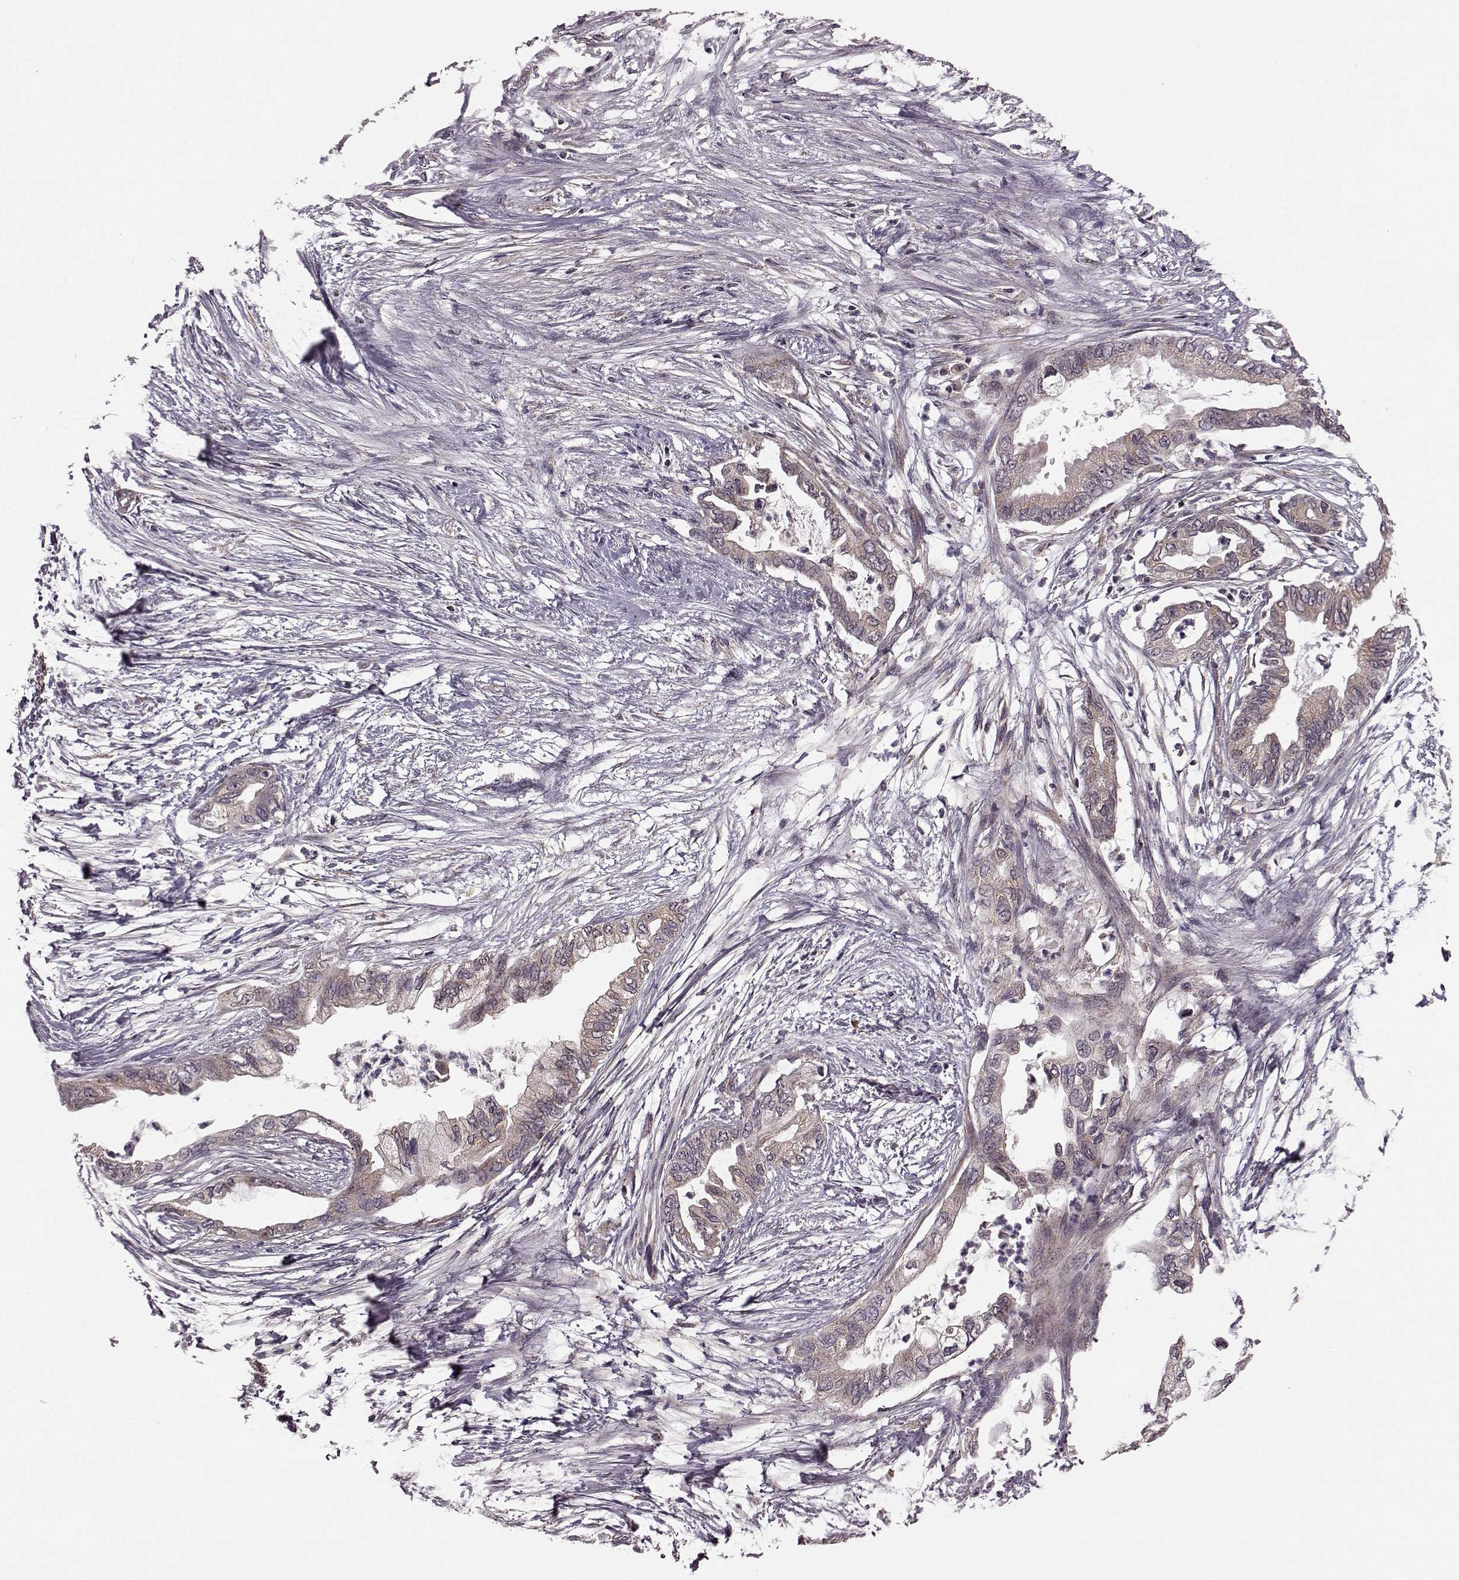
{"staining": {"intensity": "moderate", "quantity": "25%-75%", "location": "cytoplasmic/membranous"}, "tissue": "pancreatic cancer", "cell_type": "Tumor cells", "image_type": "cancer", "snomed": [{"axis": "morphology", "description": "Normal tissue, NOS"}, {"axis": "morphology", "description": "Adenocarcinoma, NOS"}, {"axis": "topography", "description": "Pancreas"}, {"axis": "topography", "description": "Duodenum"}], "caption": "This is an image of IHC staining of pancreatic adenocarcinoma, which shows moderate expression in the cytoplasmic/membranous of tumor cells.", "gene": "FNIP2", "patient": {"sex": "female", "age": 60}}